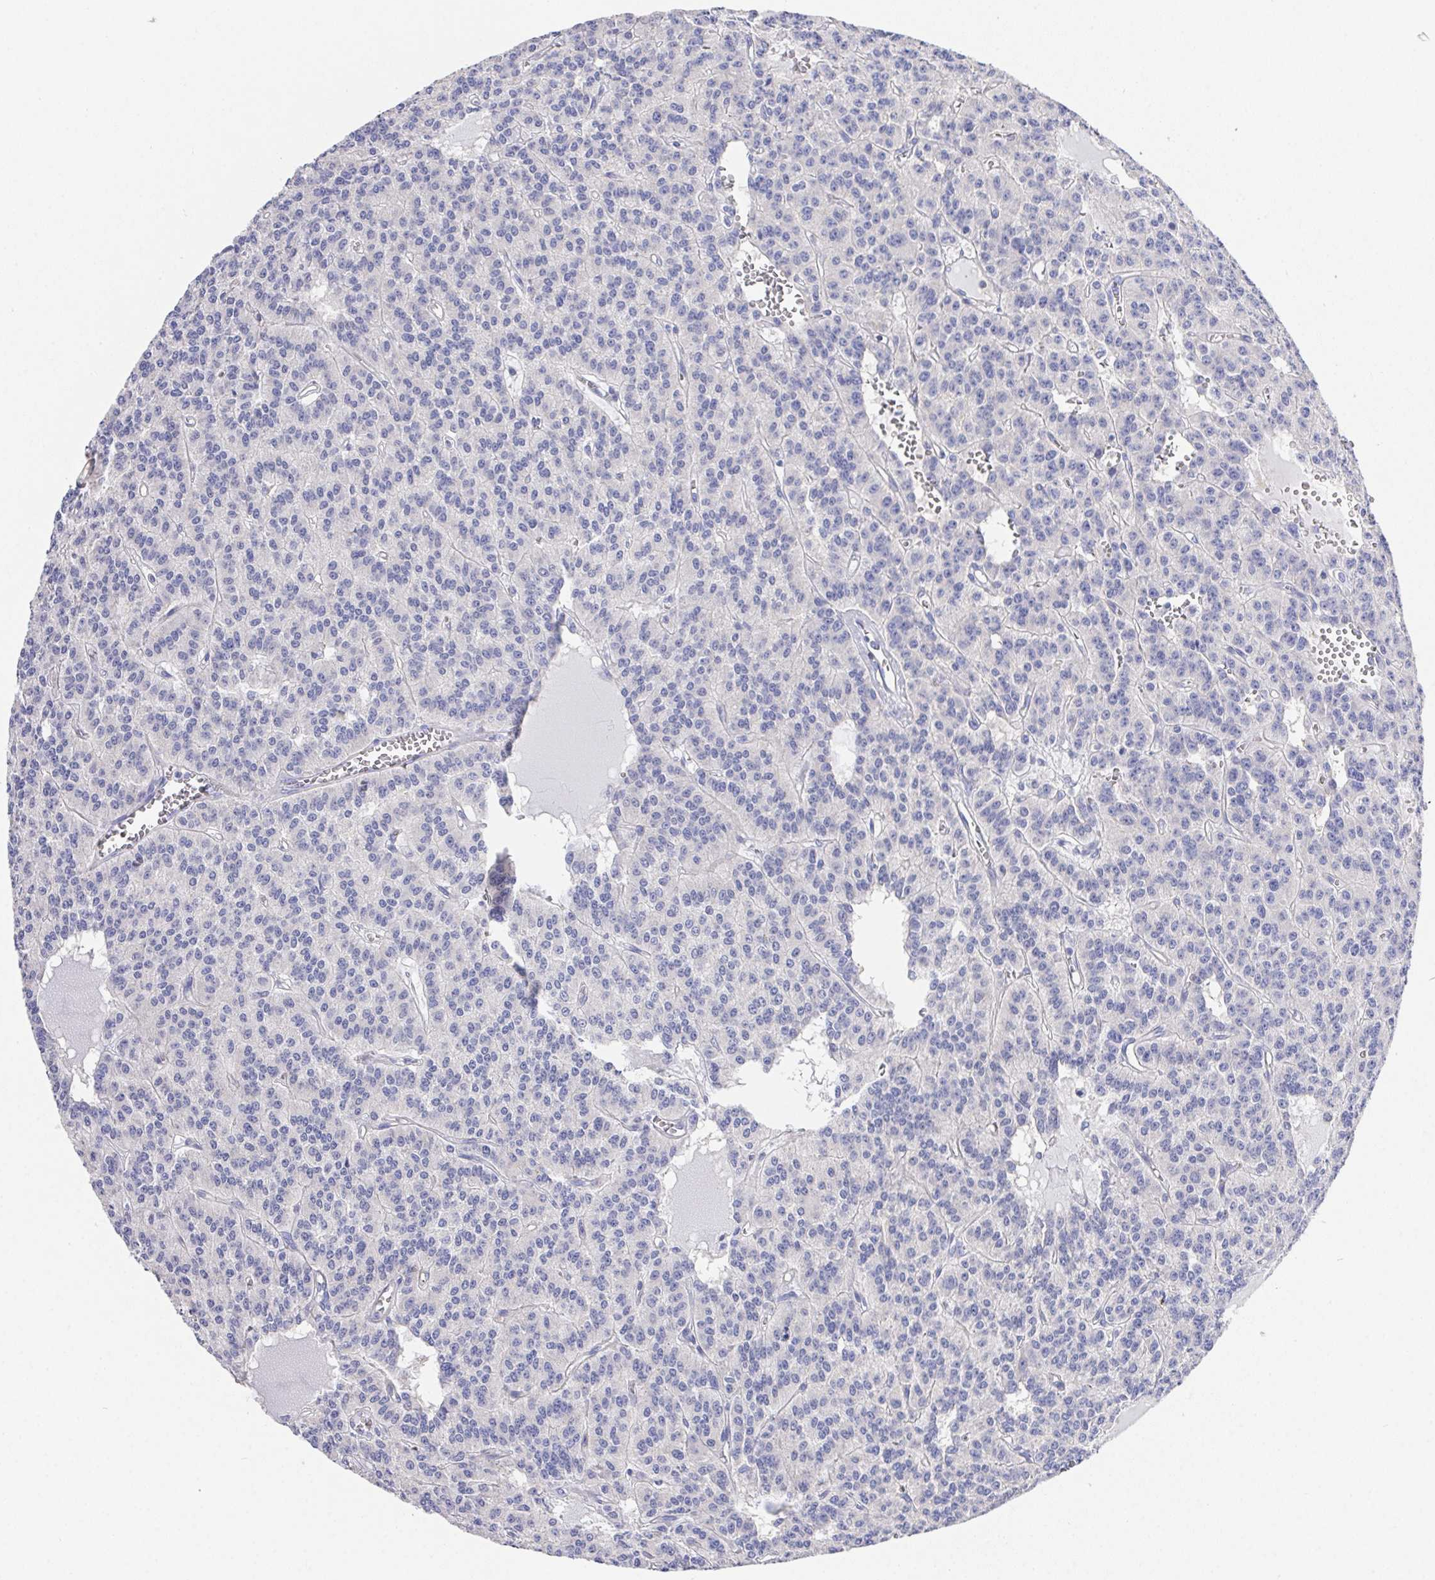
{"staining": {"intensity": "negative", "quantity": "none", "location": "none"}, "tissue": "carcinoid", "cell_type": "Tumor cells", "image_type": "cancer", "snomed": [{"axis": "morphology", "description": "Carcinoid, malignant, NOS"}, {"axis": "topography", "description": "Lung"}], "caption": "Immunohistochemistry (IHC) micrograph of neoplastic tissue: human malignant carcinoid stained with DAB (3,3'-diaminobenzidine) exhibits no significant protein expression in tumor cells.", "gene": "PRG3", "patient": {"sex": "female", "age": 71}}